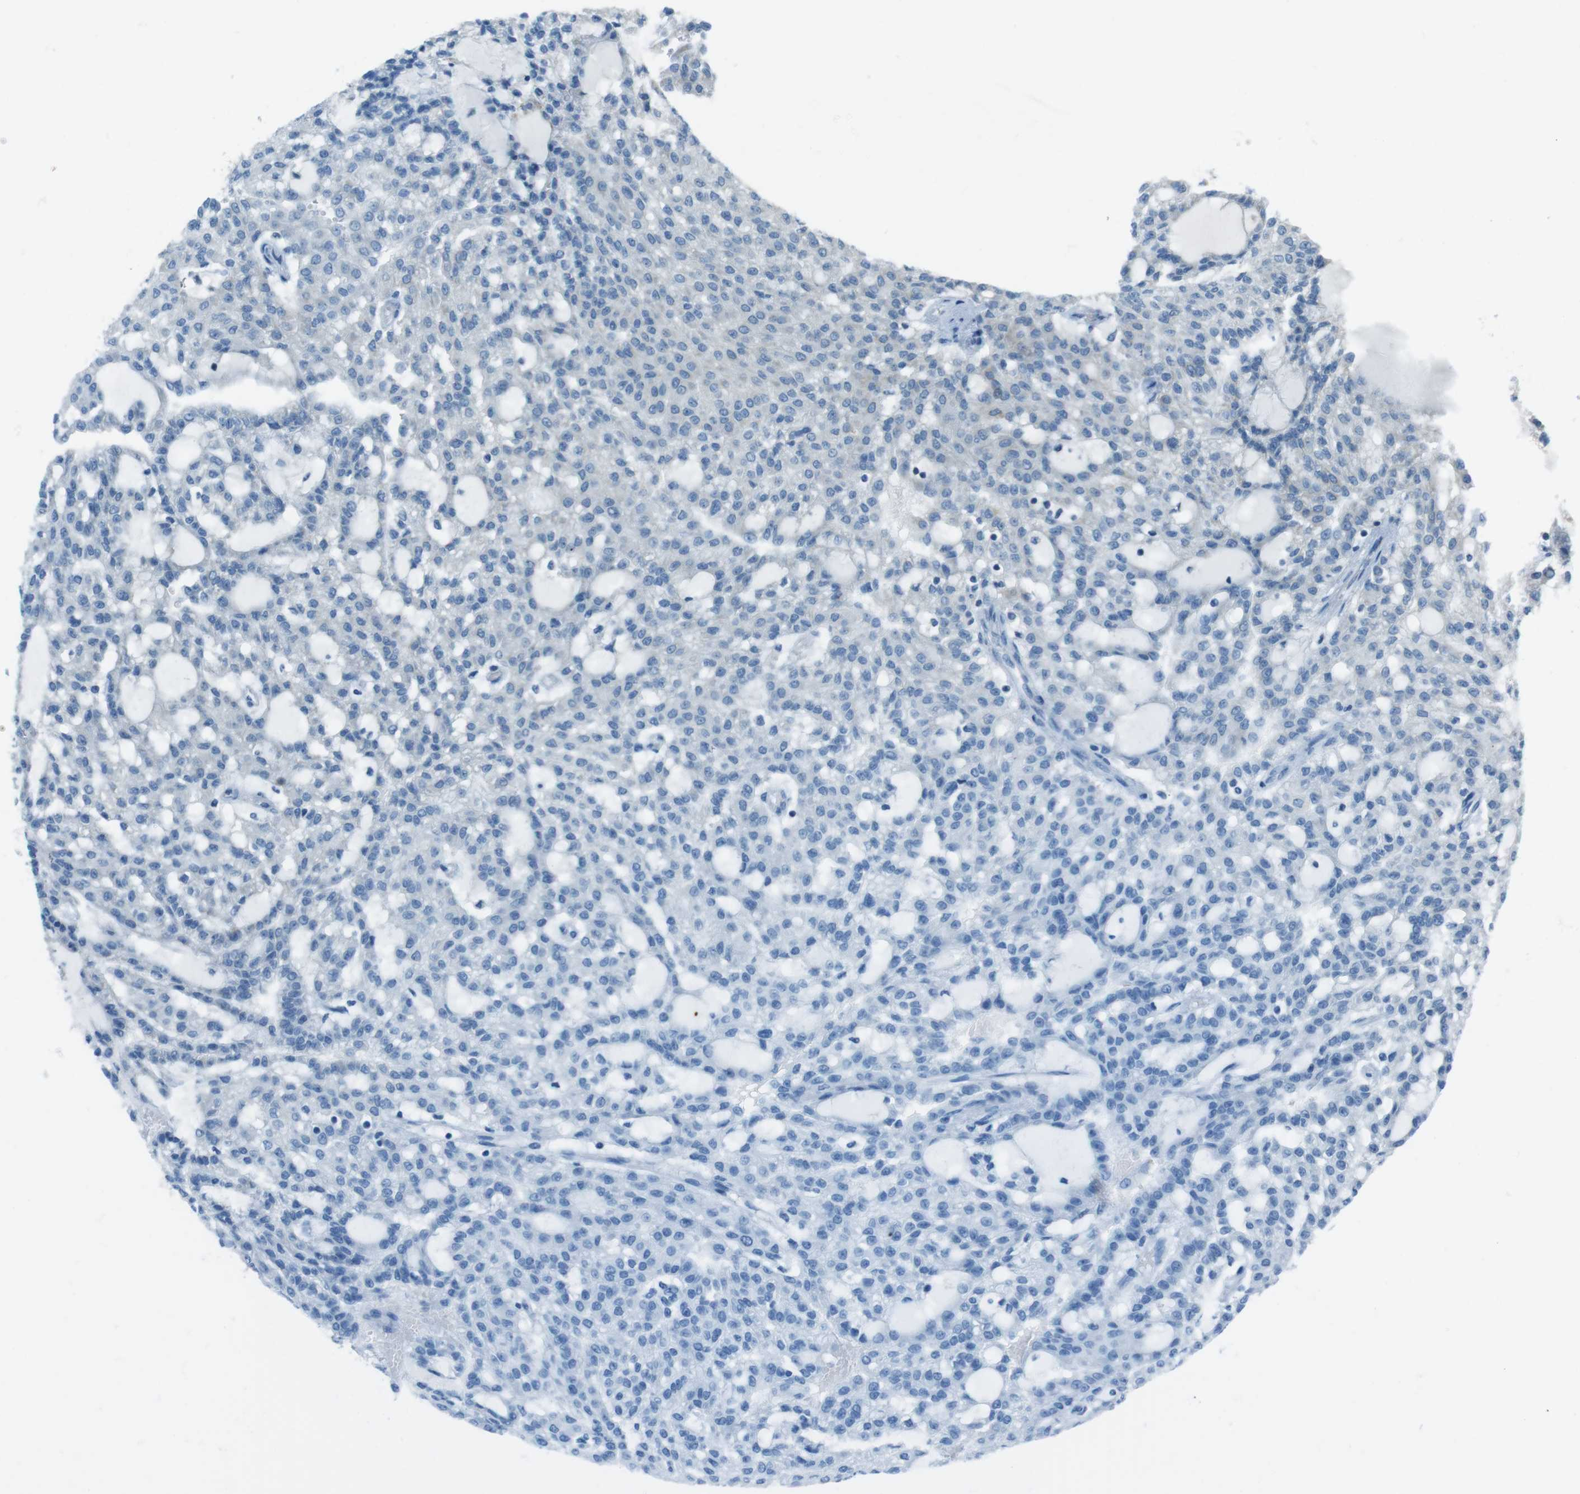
{"staining": {"intensity": "negative", "quantity": "none", "location": "none"}, "tissue": "renal cancer", "cell_type": "Tumor cells", "image_type": "cancer", "snomed": [{"axis": "morphology", "description": "Adenocarcinoma, NOS"}, {"axis": "topography", "description": "Kidney"}], "caption": "Immunohistochemical staining of renal cancer demonstrates no significant positivity in tumor cells.", "gene": "DNAJA3", "patient": {"sex": "male", "age": 63}}